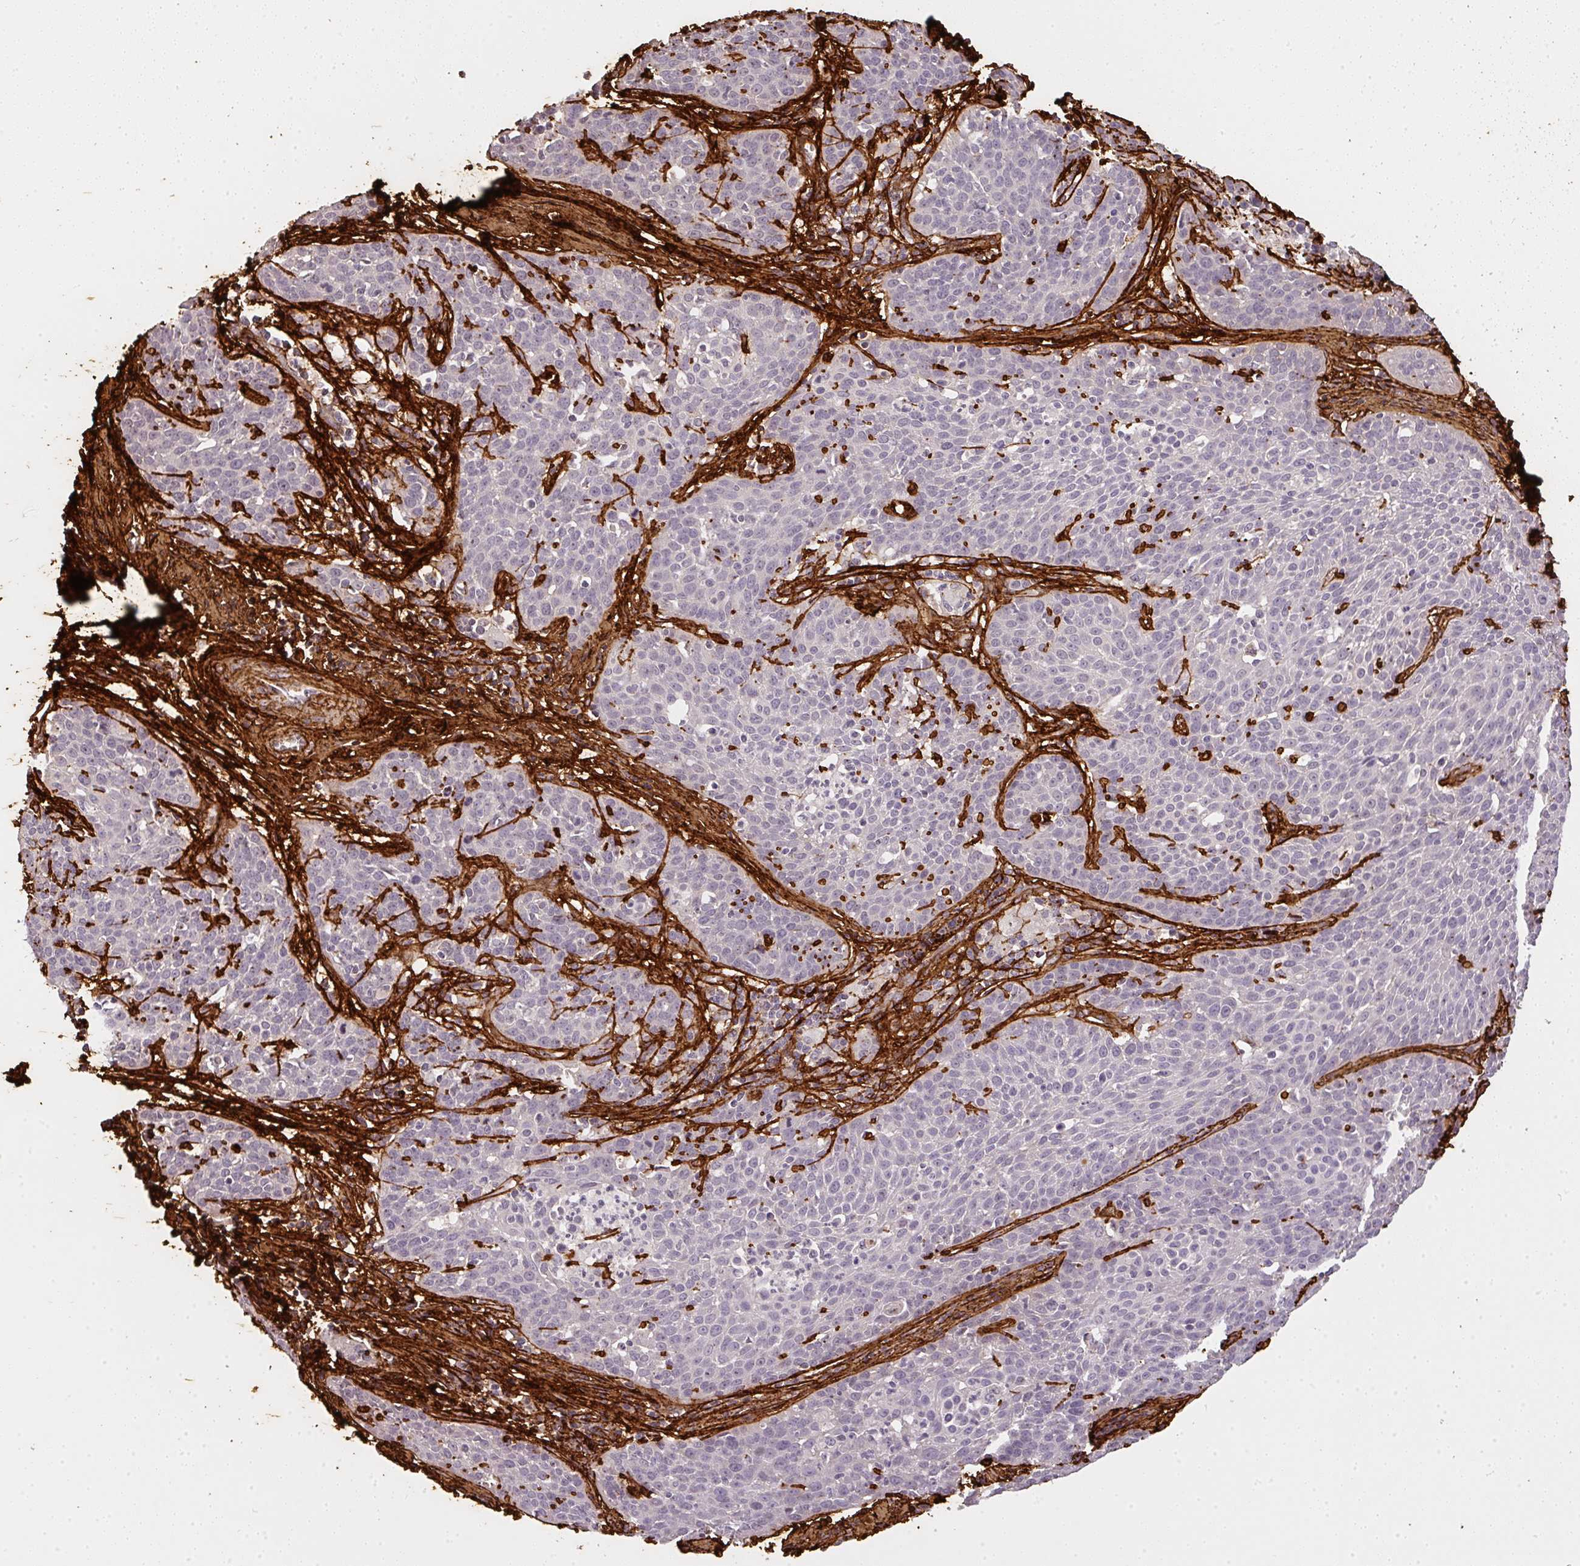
{"staining": {"intensity": "negative", "quantity": "none", "location": "none"}, "tissue": "cervical cancer", "cell_type": "Tumor cells", "image_type": "cancer", "snomed": [{"axis": "morphology", "description": "Squamous cell carcinoma, NOS"}, {"axis": "topography", "description": "Cervix"}], "caption": "Tumor cells show no significant protein positivity in cervical cancer (squamous cell carcinoma). Nuclei are stained in blue.", "gene": "COL3A1", "patient": {"sex": "female", "age": 38}}